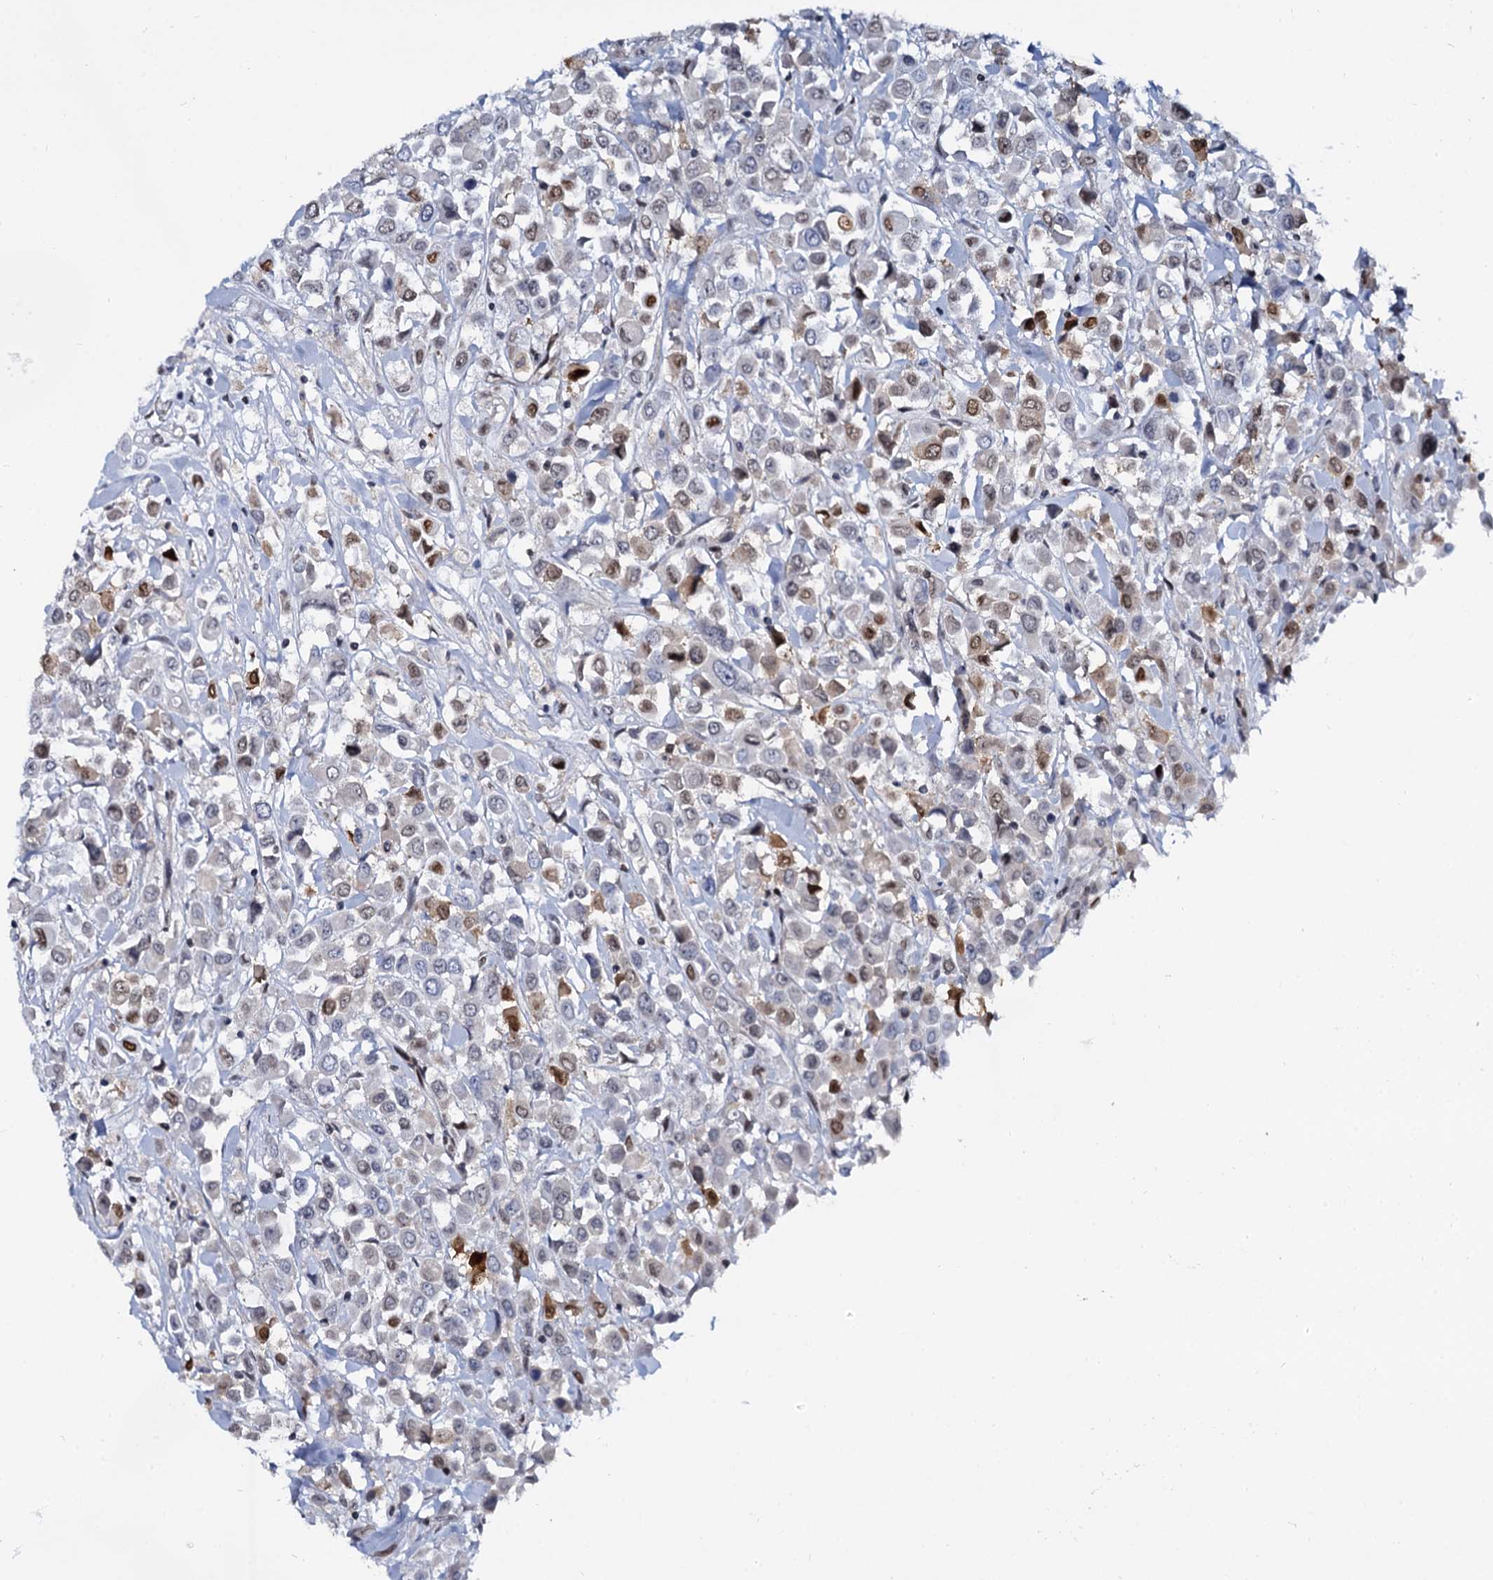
{"staining": {"intensity": "moderate", "quantity": "<25%", "location": "nuclear"}, "tissue": "breast cancer", "cell_type": "Tumor cells", "image_type": "cancer", "snomed": [{"axis": "morphology", "description": "Duct carcinoma"}, {"axis": "topography", "description": "Breast"}], "caption": "The immunohistochemical stain shows moderate nuclear positivity in tumor cells of infiltrating ductal carcinoma (breast) tissue. (IHC, brightfield microscopy, high magnification).", "gene": "CMAS", "patient": {"sex": "female", "age": 61}}